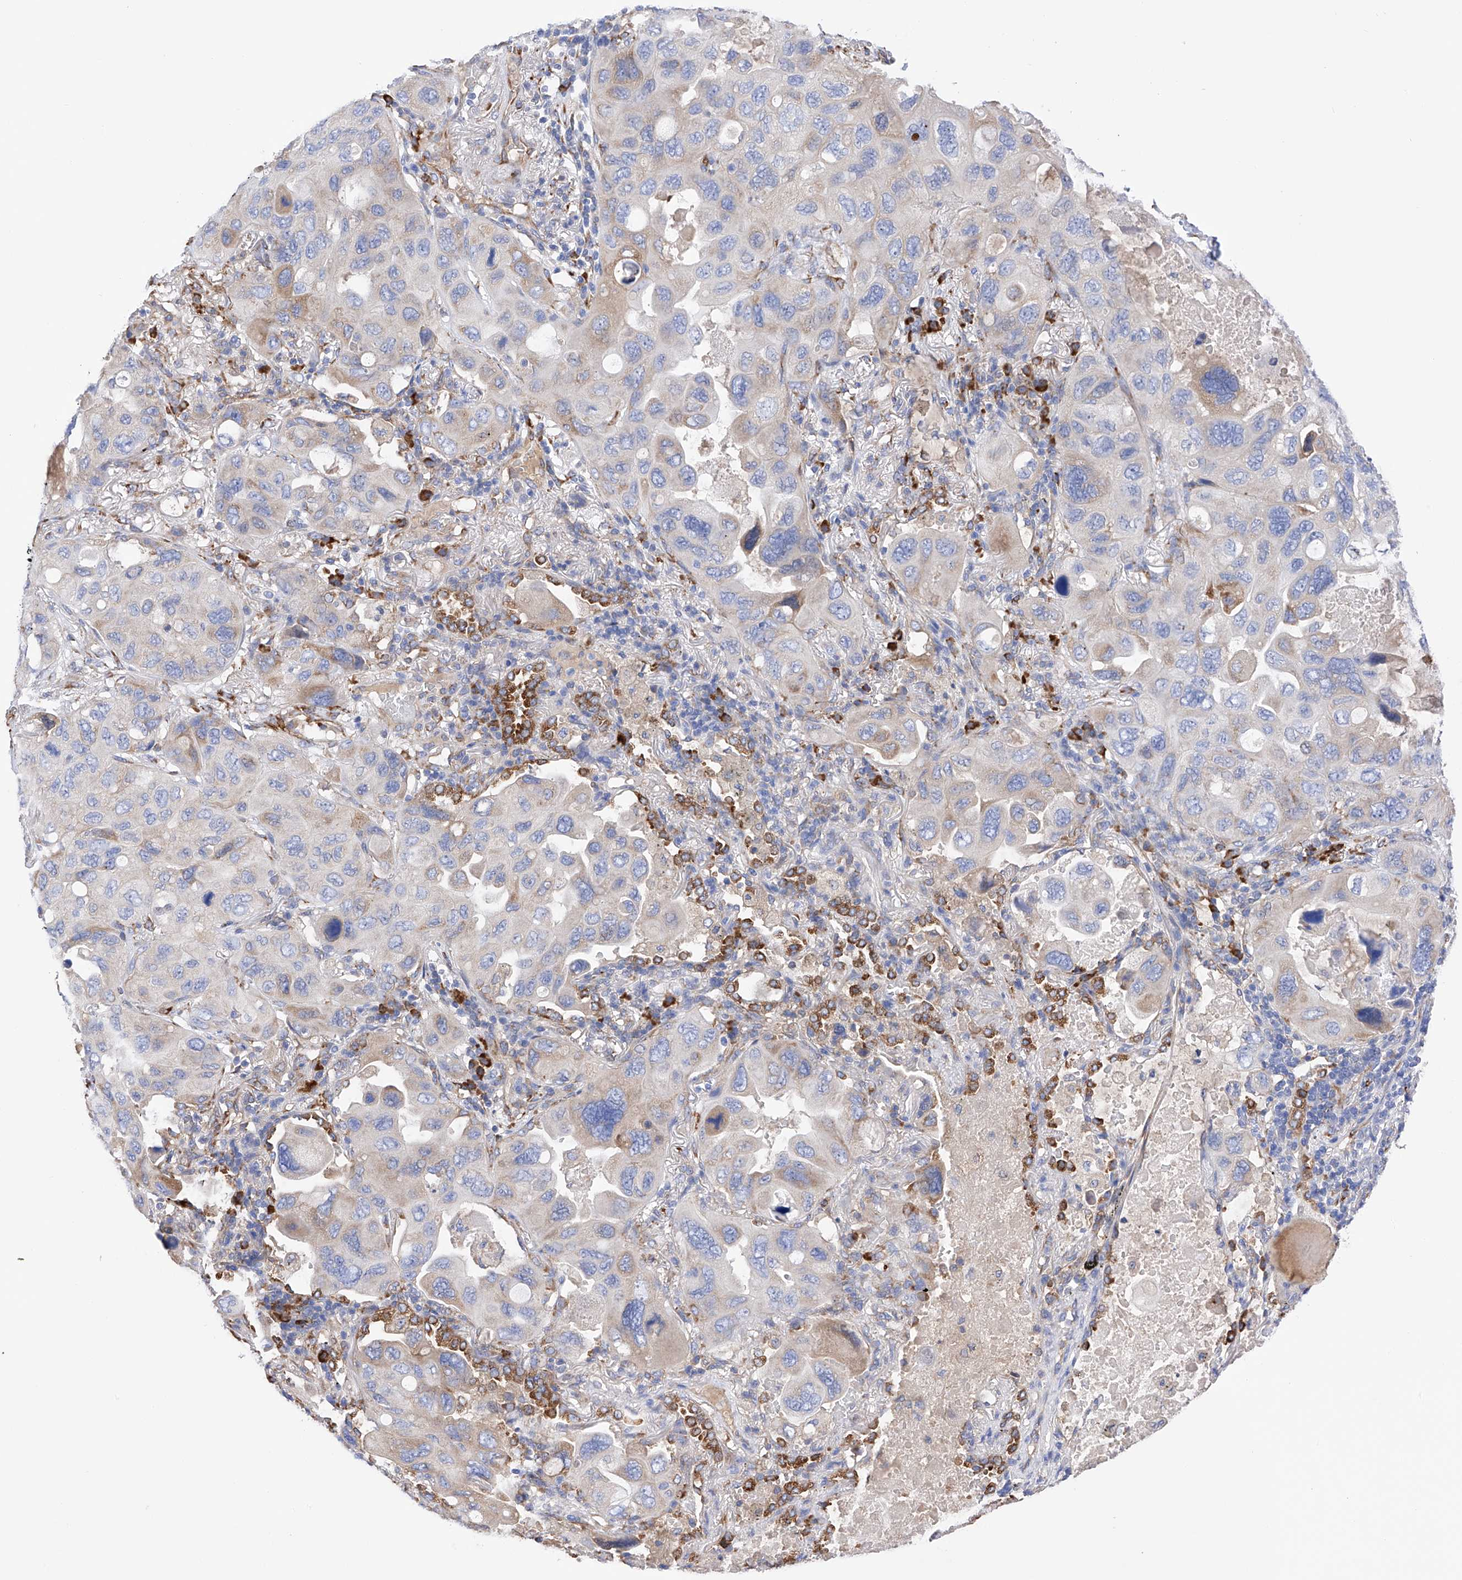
{"staining": {"intensity": "weak", "quantity": "<25%", "location": "cytoplasmic/membranous"}, "tissue": "lung cancer", "cell_type": "Tumor cells", "image_type": "cancer", "snomed": [{"axis": "morphology", "description": "Squamous cell carcinoma, NOS"}, {"axis": "topography", "description": "Lung"}], "caption": "Image shows no significant protein expression in tumor cells of lung squamous cell carcinoma. (Brightfield microscopy of DAB (3,3'-diaminobenzidine) immunohistochemistry at high magnification).", "gene": "PDIA5", "patient": {"sex": "female", "age": 73}}